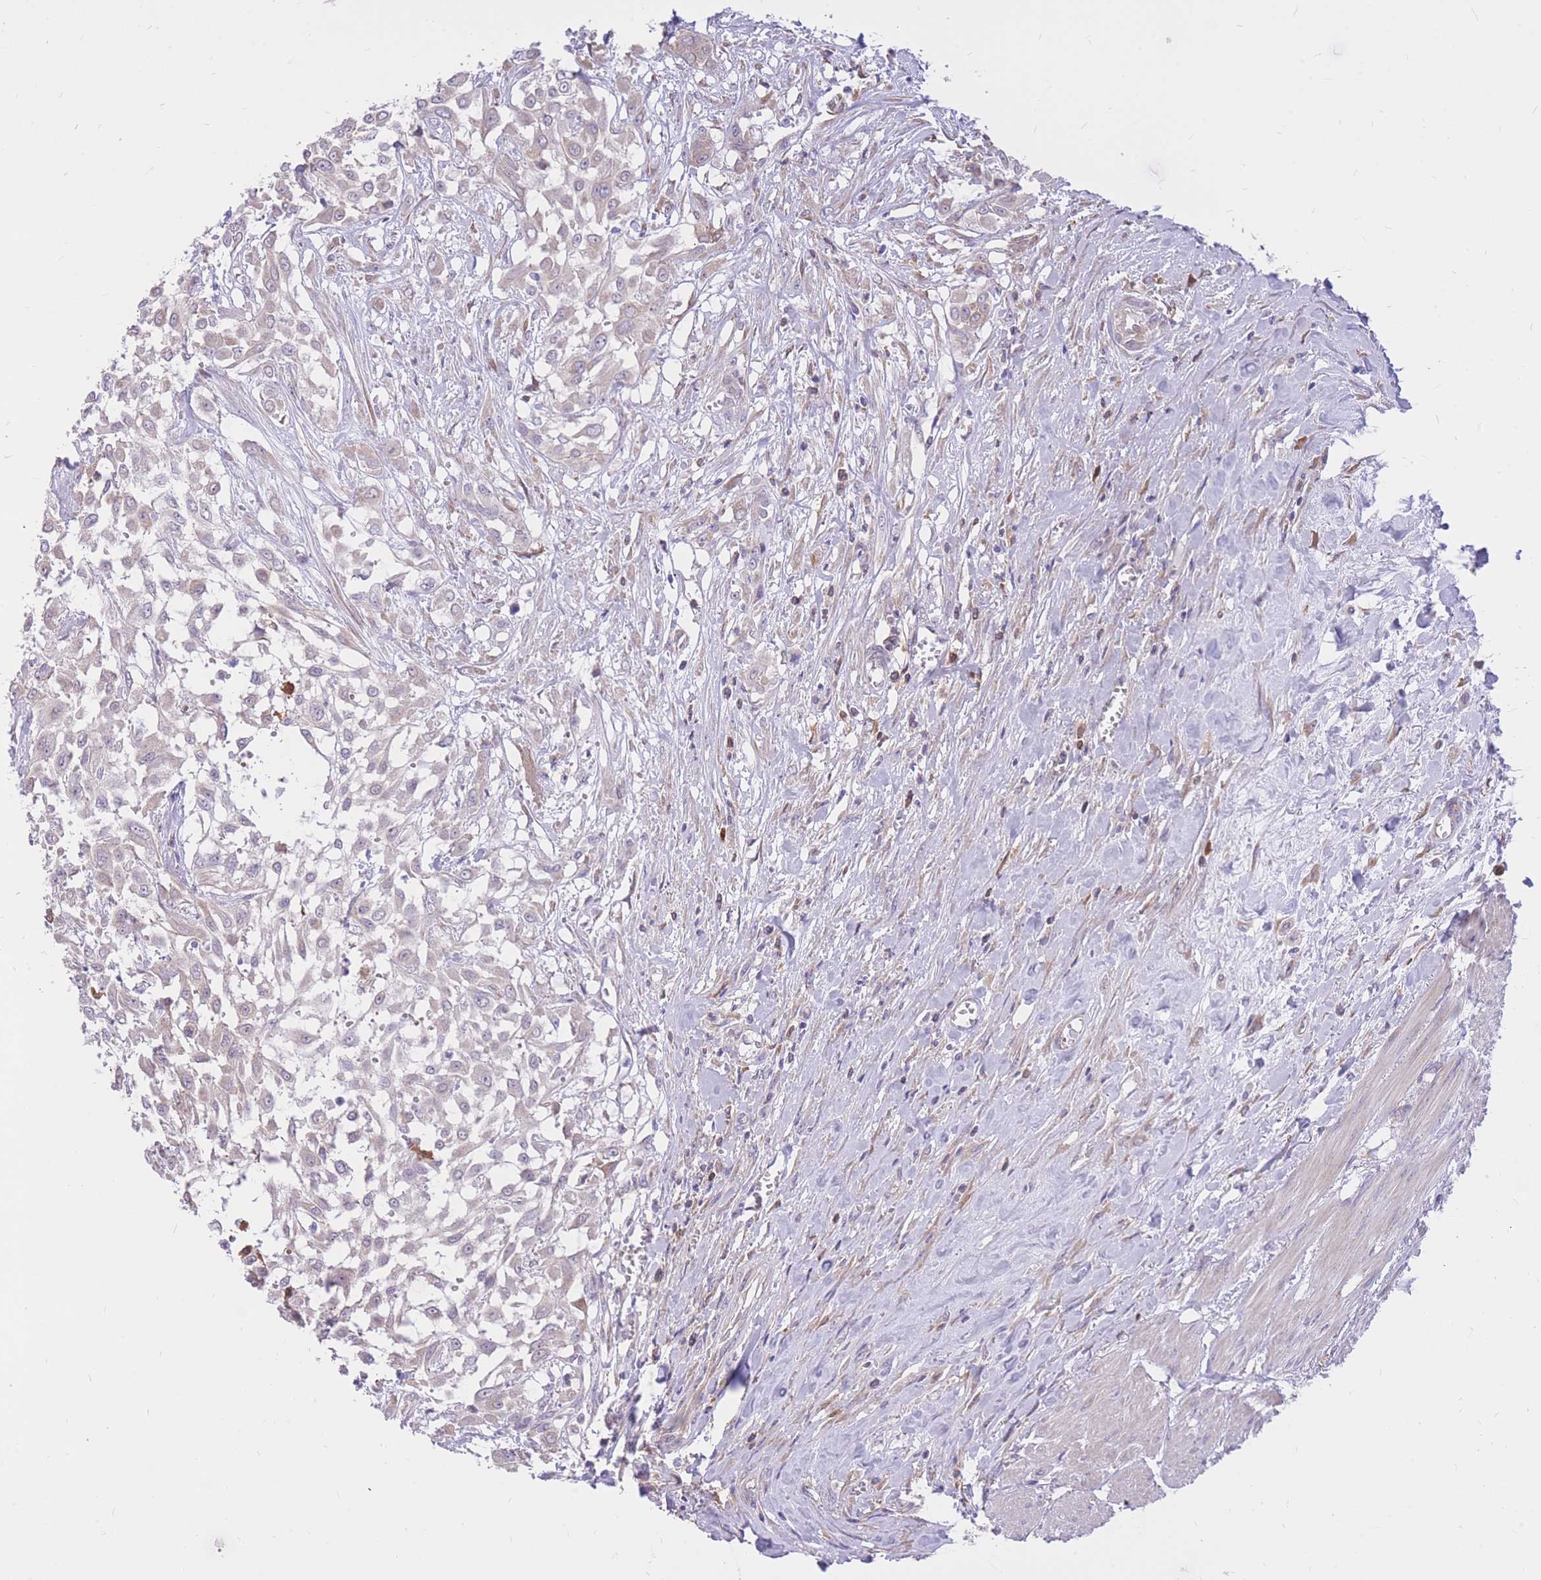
{"staining": {"intensity": "negative", "quantity": "none", "location": "none"}, "tissue": "urothelial cancer", "cell_type": "Tumor cells", "image_type": "cancer", "snomed": [{"axis": "morphology", "description": "Urothelial carcinoma, High grade"}, {"axis": "topography", "description": "Urinary bladder"}], "caption": "This is an immunohistochemistry (IHC) image of urothelial cancer. There is no staining in tumor cells.", "gene": "TOPAZ1", "patient": {"sex": "male", "age": 57}}